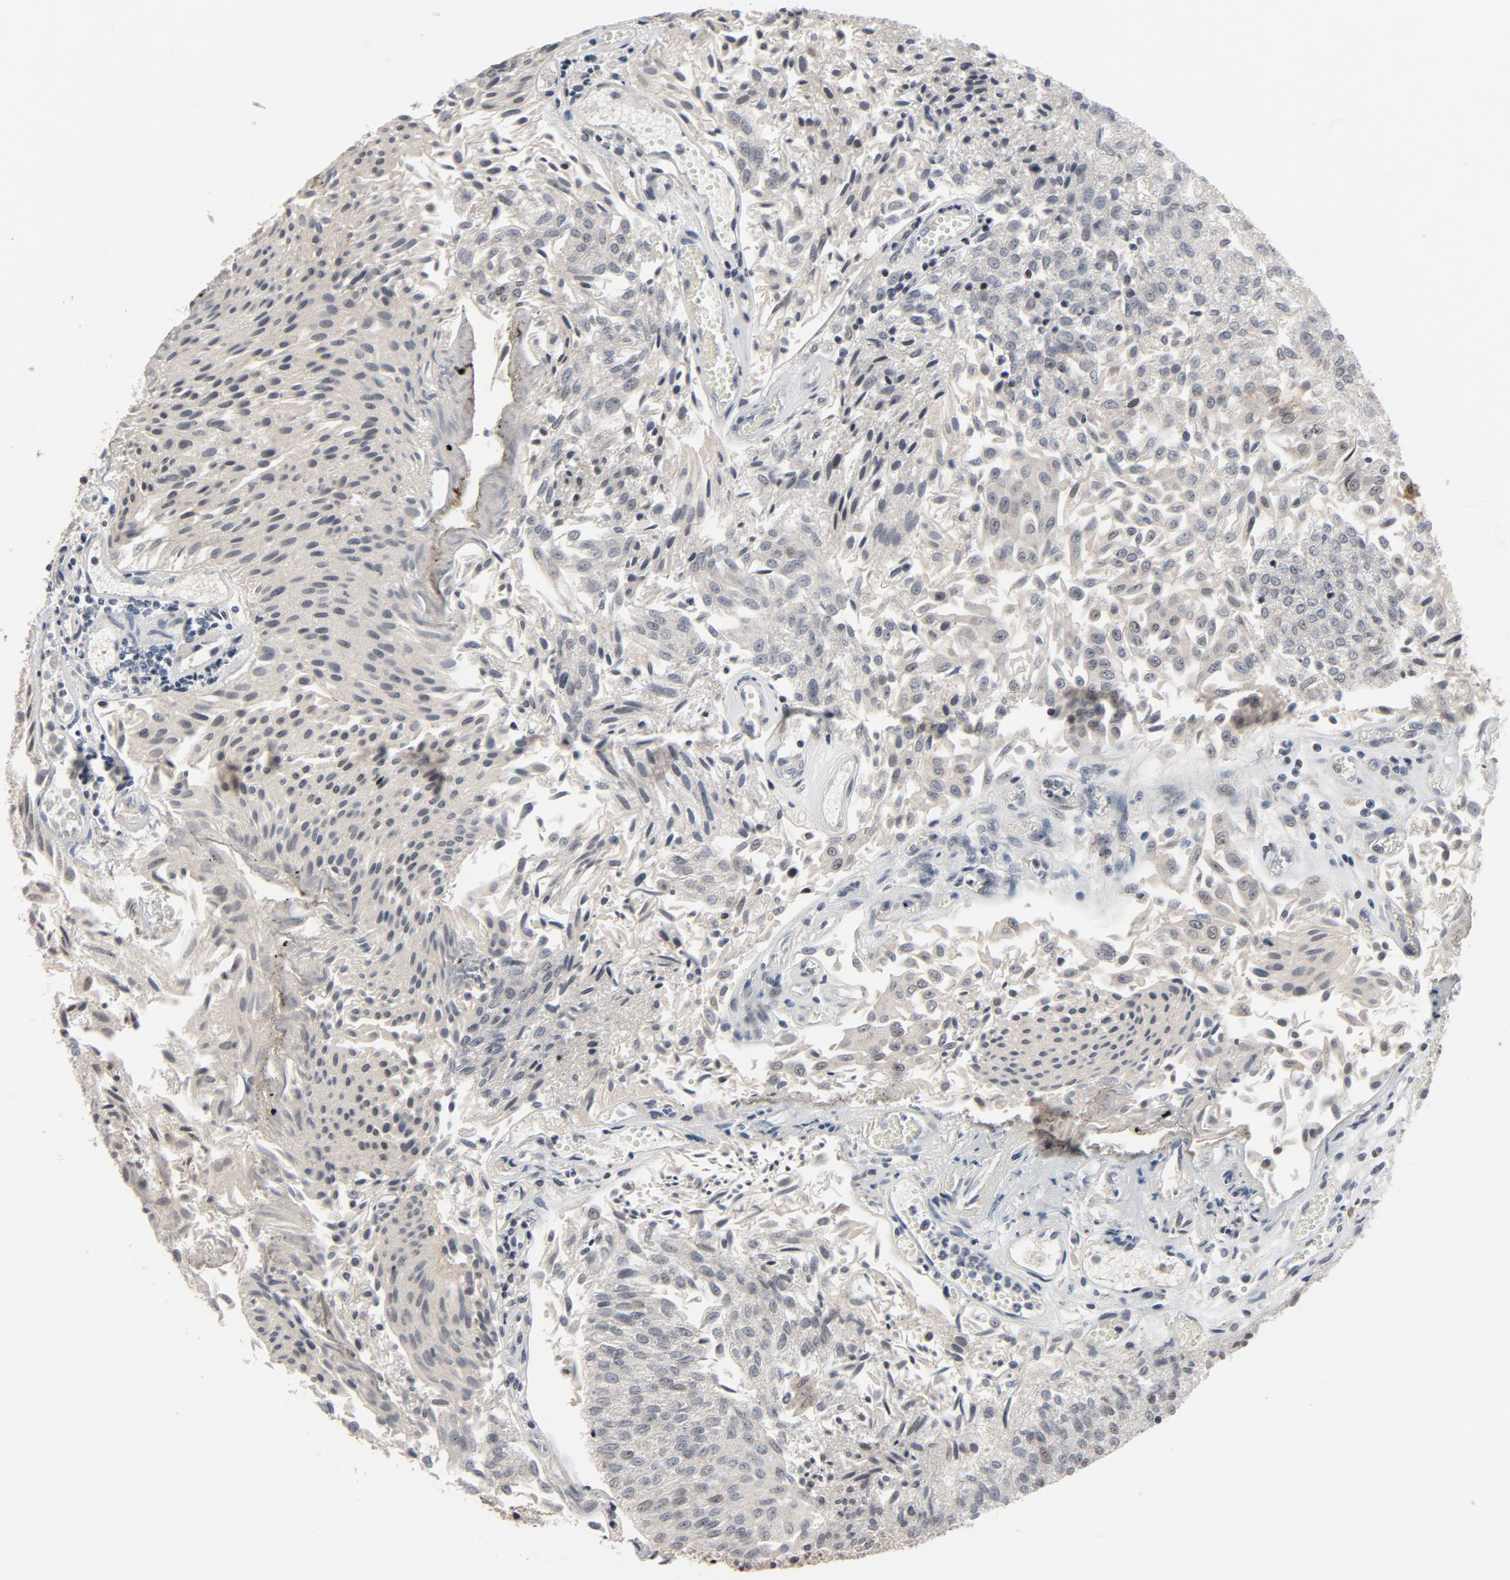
{"staining": {"intensity": "negative", "quantity": "none", "location": "none"}, "tissue": "urothelial cancer", "cell_type": "Tumor cells", "image_type": "cancer", "snomed": [{"axis": "morphology", "description": "Urothelial carcinoma, Low grade"}, {"axis": "topography", "description": "Urinary bladder"}], "caption": "DAB (3,3'-diaminobenzidine) immunohistochemical staining of human urothelial carcinoma (low-grade) shows no significant expression in tumor cells.", "gene": "MT3", "patient": {"sex": "male", "age": 86}}